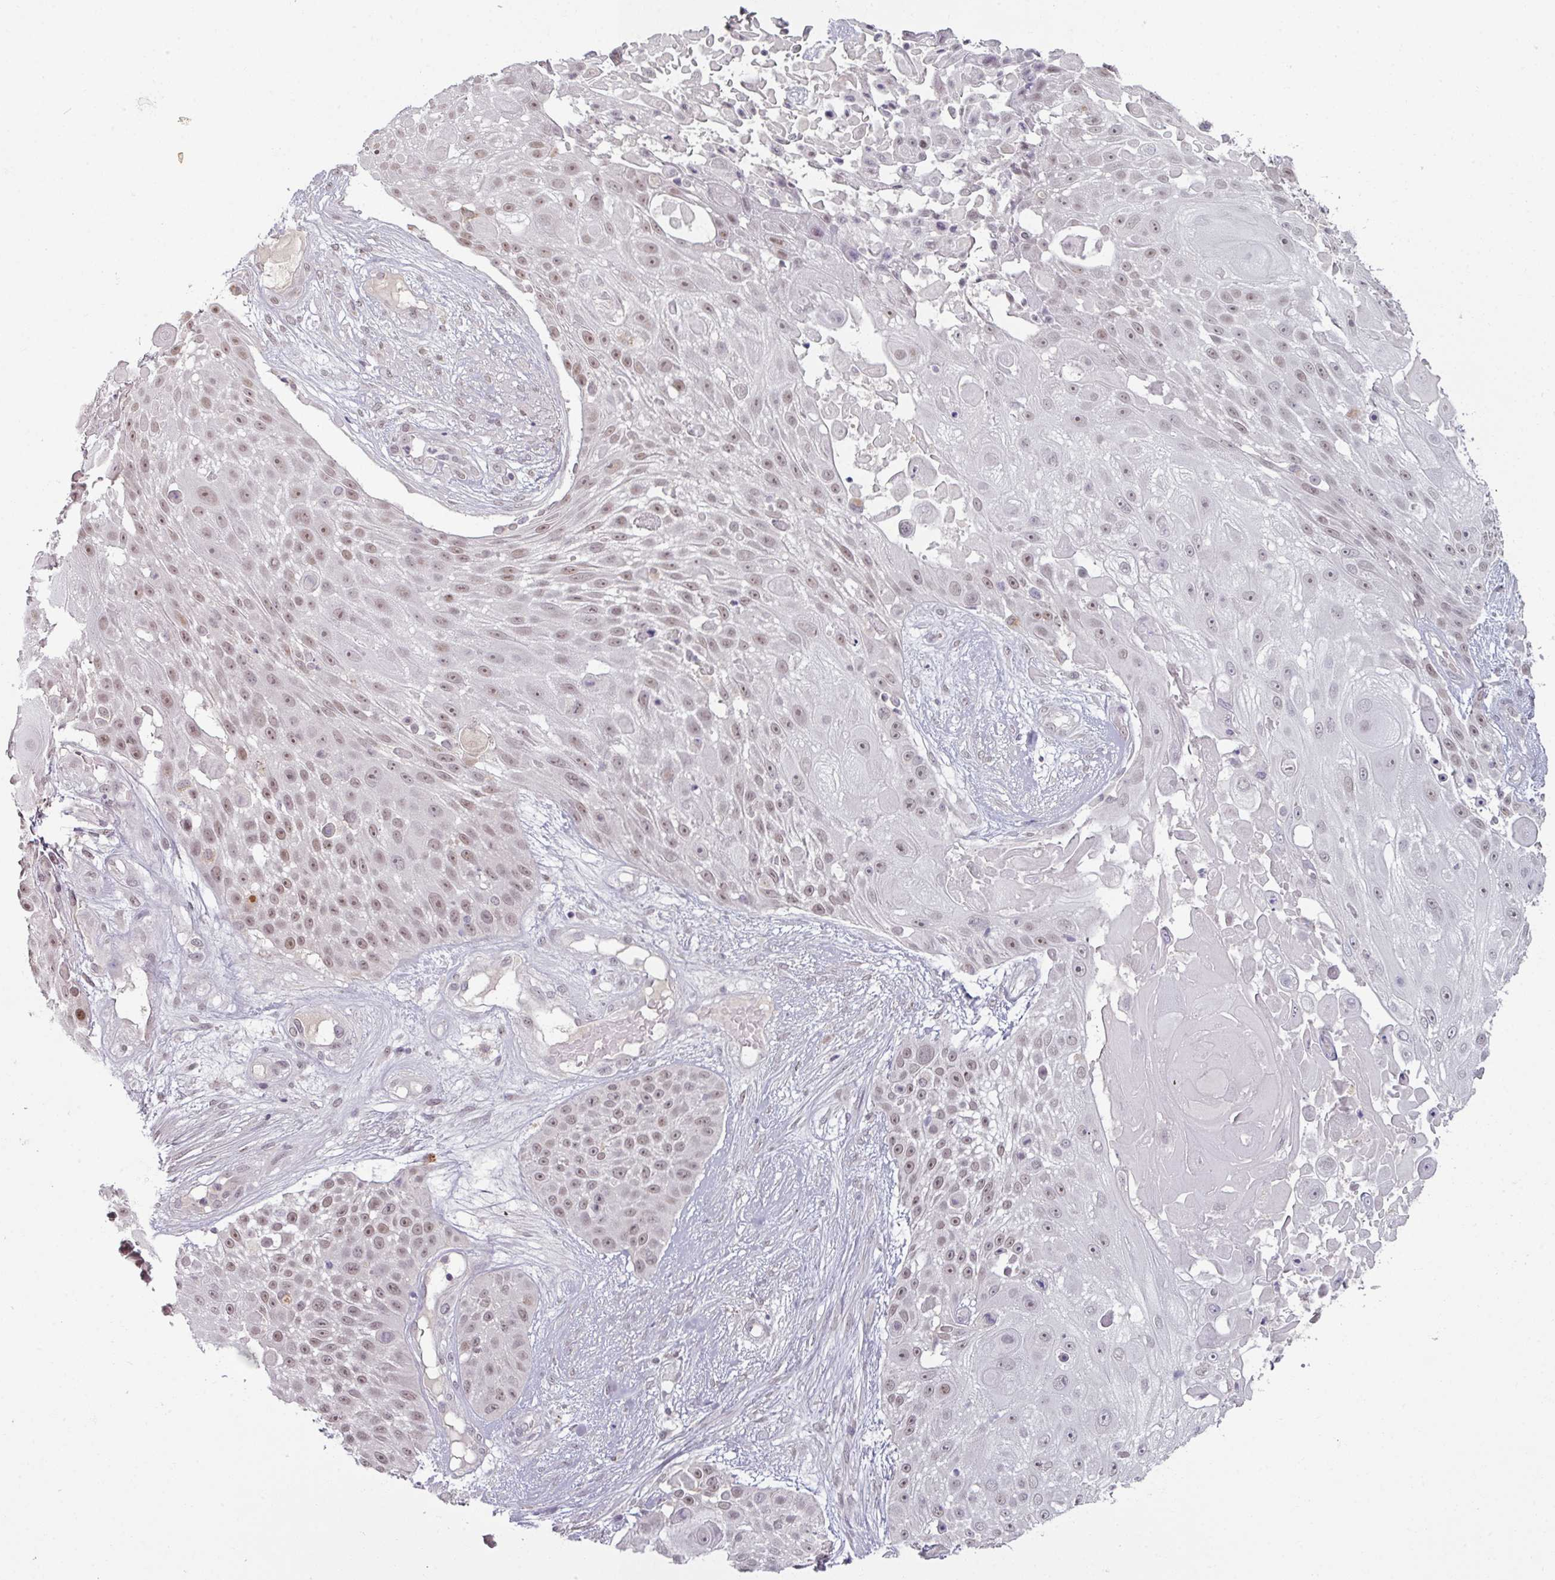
{"staining": {"intensity": "weak", "quantity": "25%-75%", "location": "nuclear"}, "tissue": "skin cancer", "cell_type": "Tumor cells", "image_type": "cancer", "snomed": [{"axis": "morphology", "description": "Squamous cell carcinoma, NOS"}, {"axis": "topography", "description": "Skin"}], "caption": "Skin cancer (squamous cell carcinoma) stained with immunohistochemistry (IHC) shows weak nuclear expression in approximately 25%-75% of tumor cells. The staining was performed using DAB (3,3'-diaminobenzidine), with brown indicating positive protein expression. Nuclei are stained blue with hematoxylin.", "gene": "UVSSA", "patient": {"sex": "female", "age": 86}}